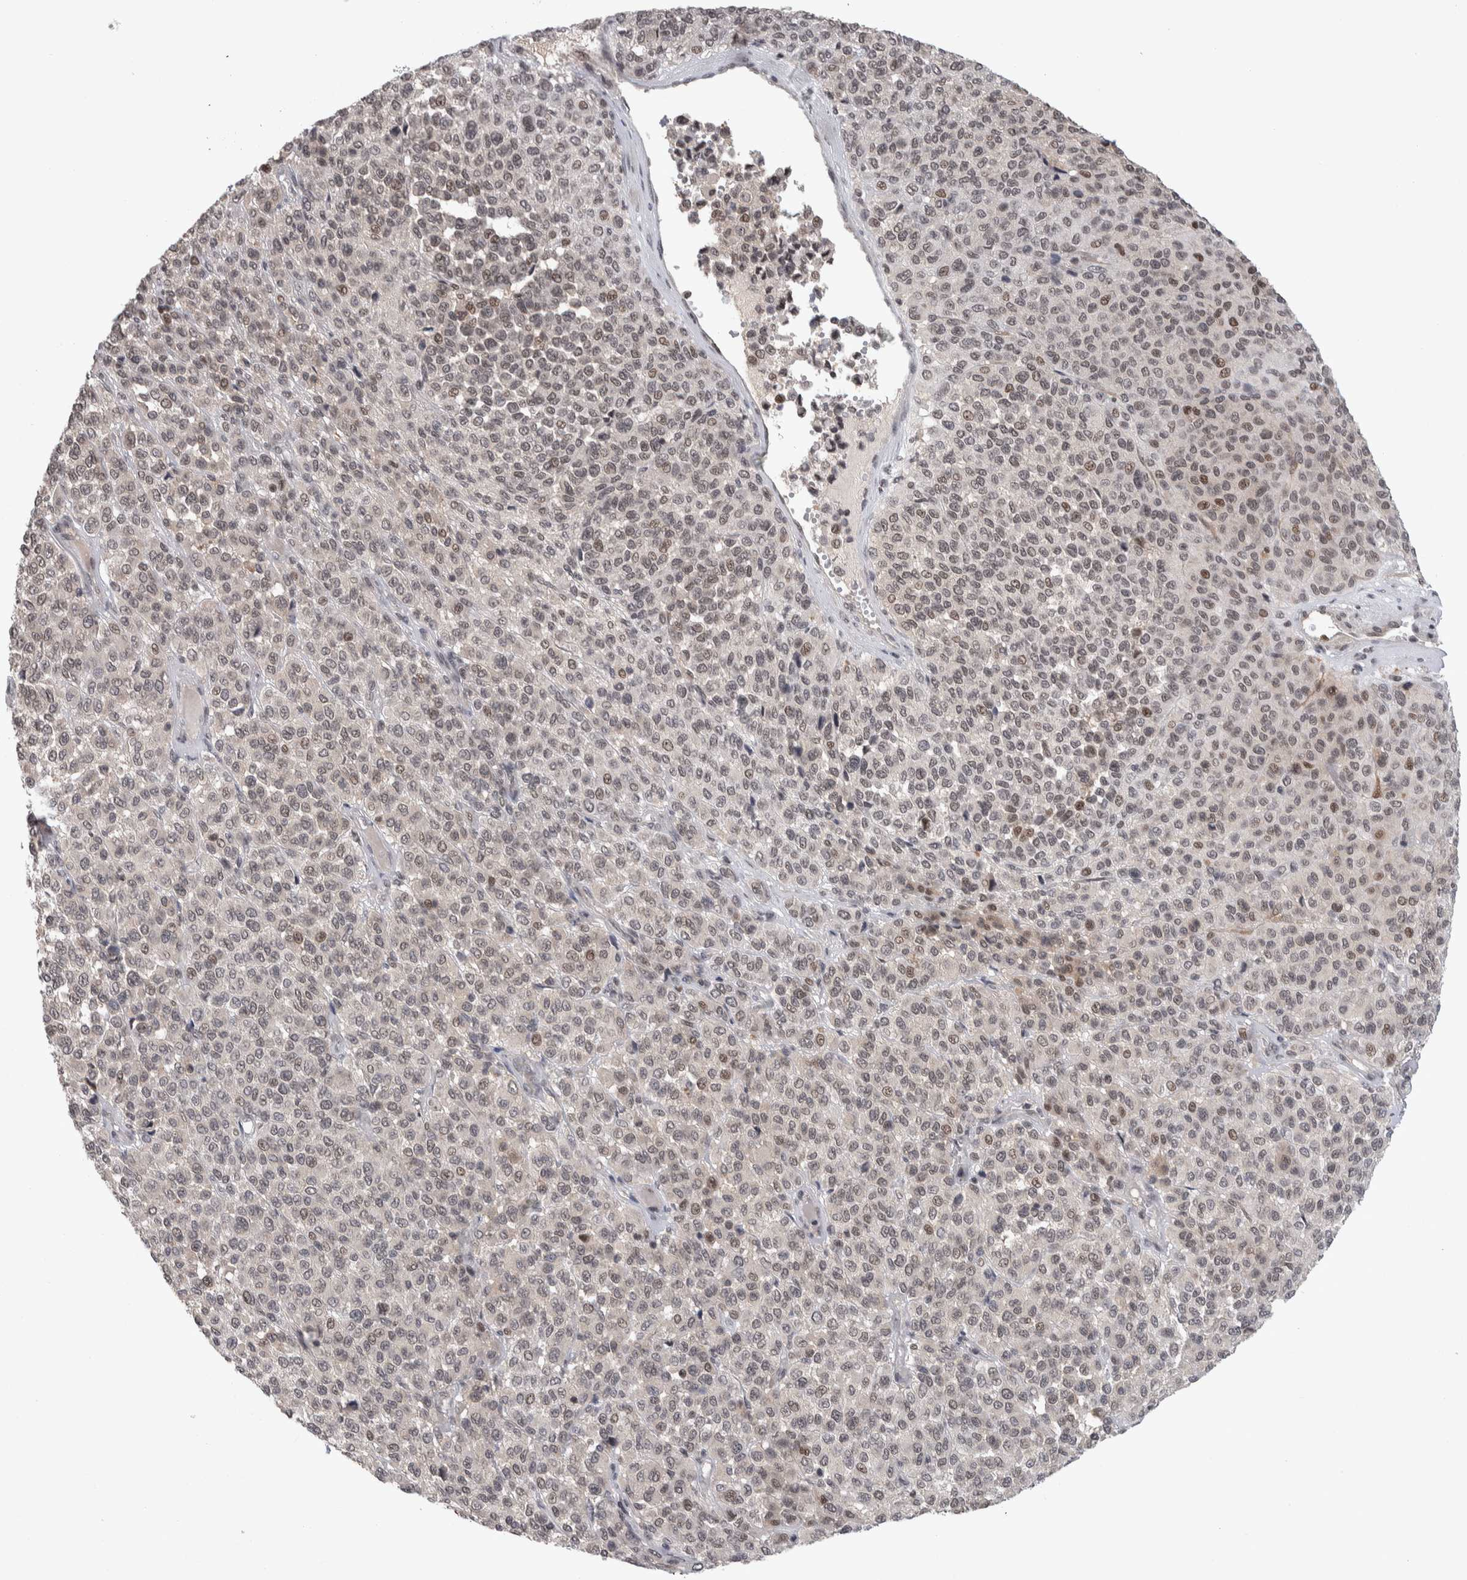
{"staining": {"intensity": "weak", "quantity": ">75%", "location": "nuclear"}, "tissue": "melanoma", "cell_type": "Tumor cells", "image_type": "cancer", "snomed": [{"axis": "morphology", "description": "Malignant melanoma, Metastatic site"}, {"axis": "topography", "description": "Pancreas"}], "caption": "A brown stain shows weak nuclear staining of a protein in malignant melanoma (metastatic site) tumor cells.", "gene": "ZSCAN21", "patient": {"sex": "female", "age": 30}}